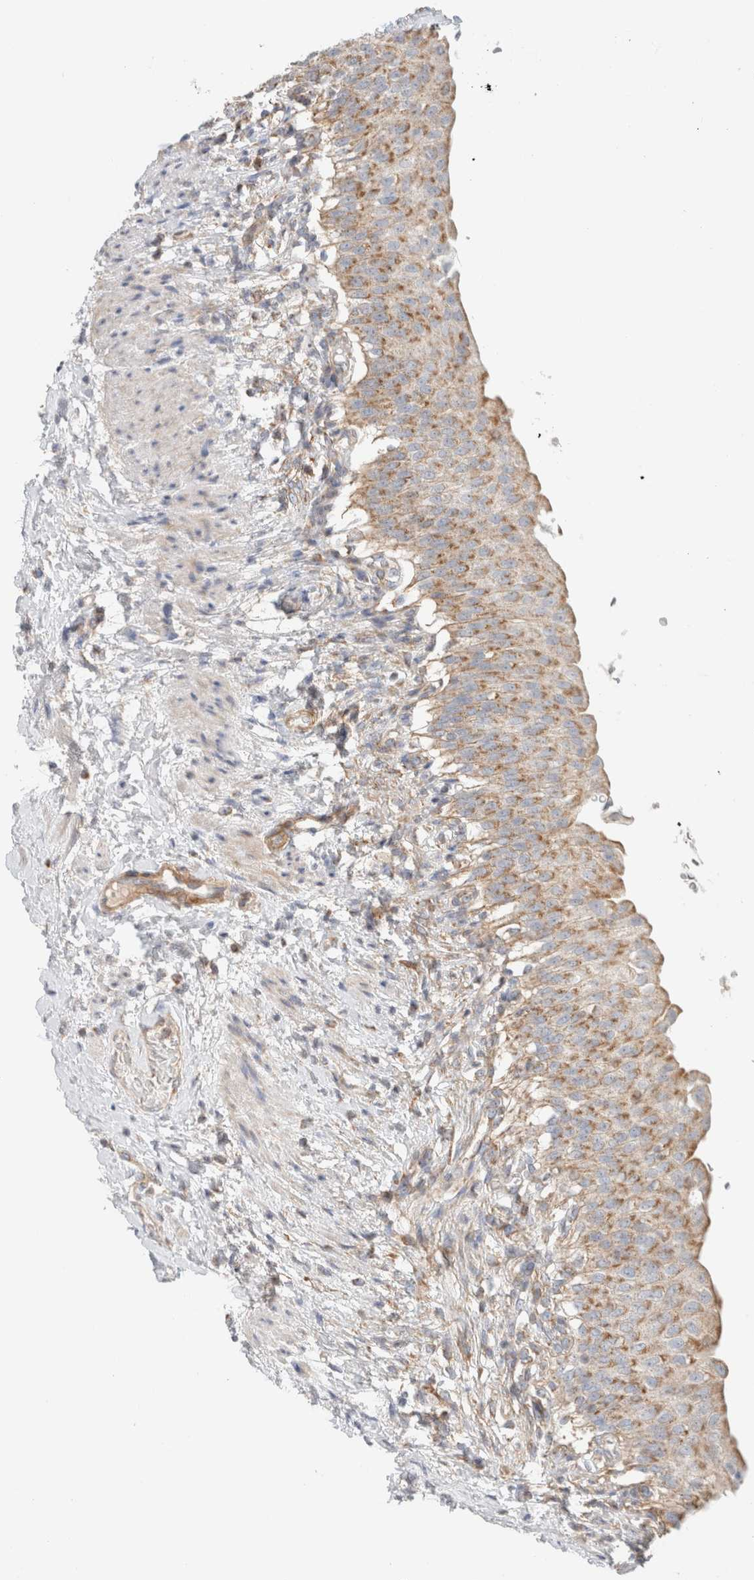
{"staining": {"intensity": "moderate", "quantity": ">75%", "location": "cytoplasmic/membranous"}, "tissue": "urinary bladder", "cell_type": "Urothelial cells", "image_type": "normal", "snomed": [{"axis": "morphology", "description": "Normal tissue, NOS"}, {"axis": "topography", "description": "Urinary bladder"}], "caption": "High-magnification brightfield microscopy of unremarkable urinary bladder stained with DAB (brown) and counterstained with hematoxylin (blue). urothelial cells exhibit moderate cytoplasmic/membranous expression is appreciated in about>75% of cells.", "gene": "MRM3", "patient": {"sex": "female", "age": 60}}